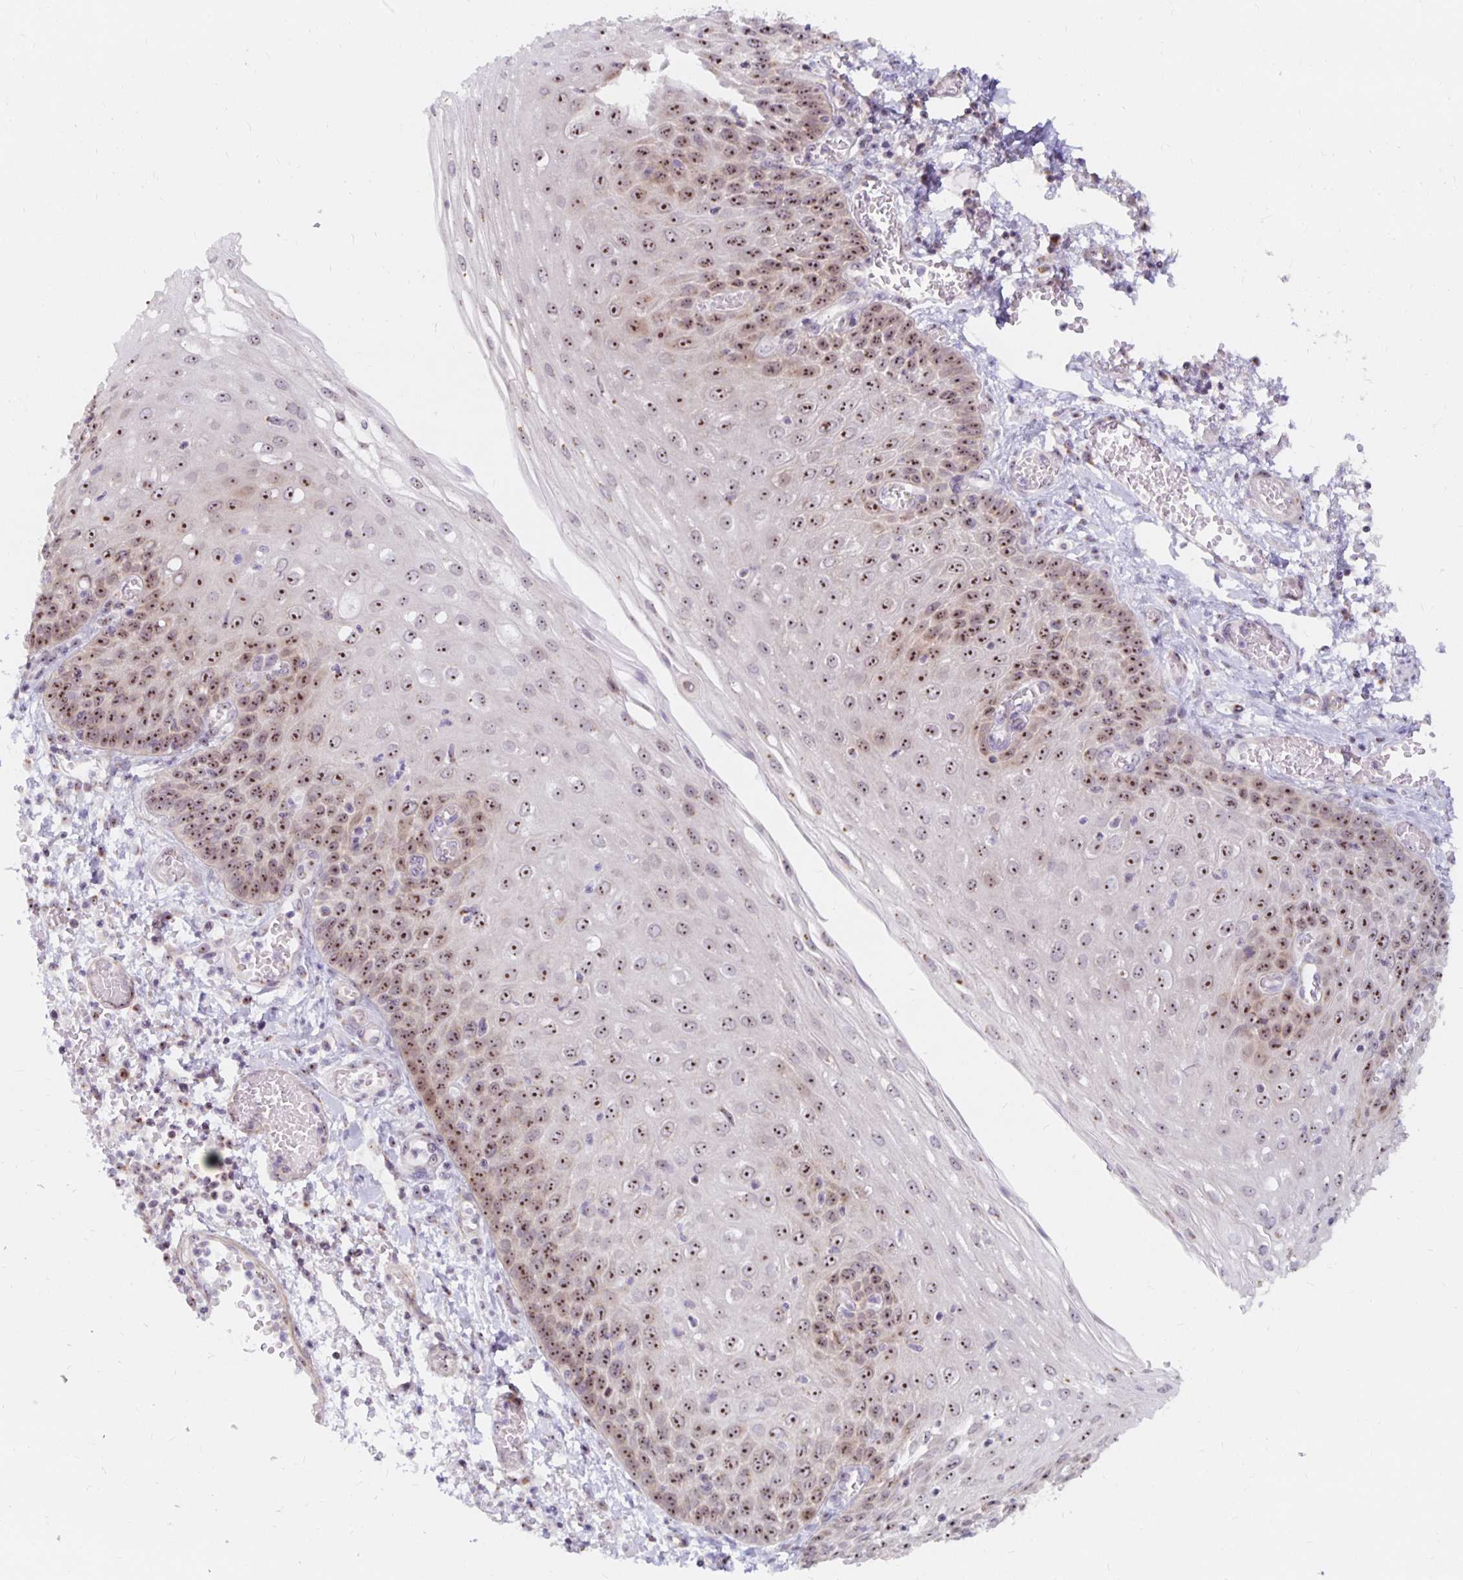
{"staining": {"intensity": "strong", "quantity": ">75%", "location": "nuclear"}, "tissue": "esophagus", "cell_type": "Squamous epithelial cells", "image_type": "normal", "snomed": [{"axis": "morphology", "description": "Normal tissue, NOS"}, {"axis": "morphology", "description": "Adenocarcinoma, NOS"}, {"axis": "topography", "description": "Esophagus"}], "caption": "Brown immunohistochemical staining in benign esophagus shows strong nuclear positivity in approximately >75% of squamous epithelial cells.", "gene": "NUP85", "patient": {"sex": "male", "age": 81}}